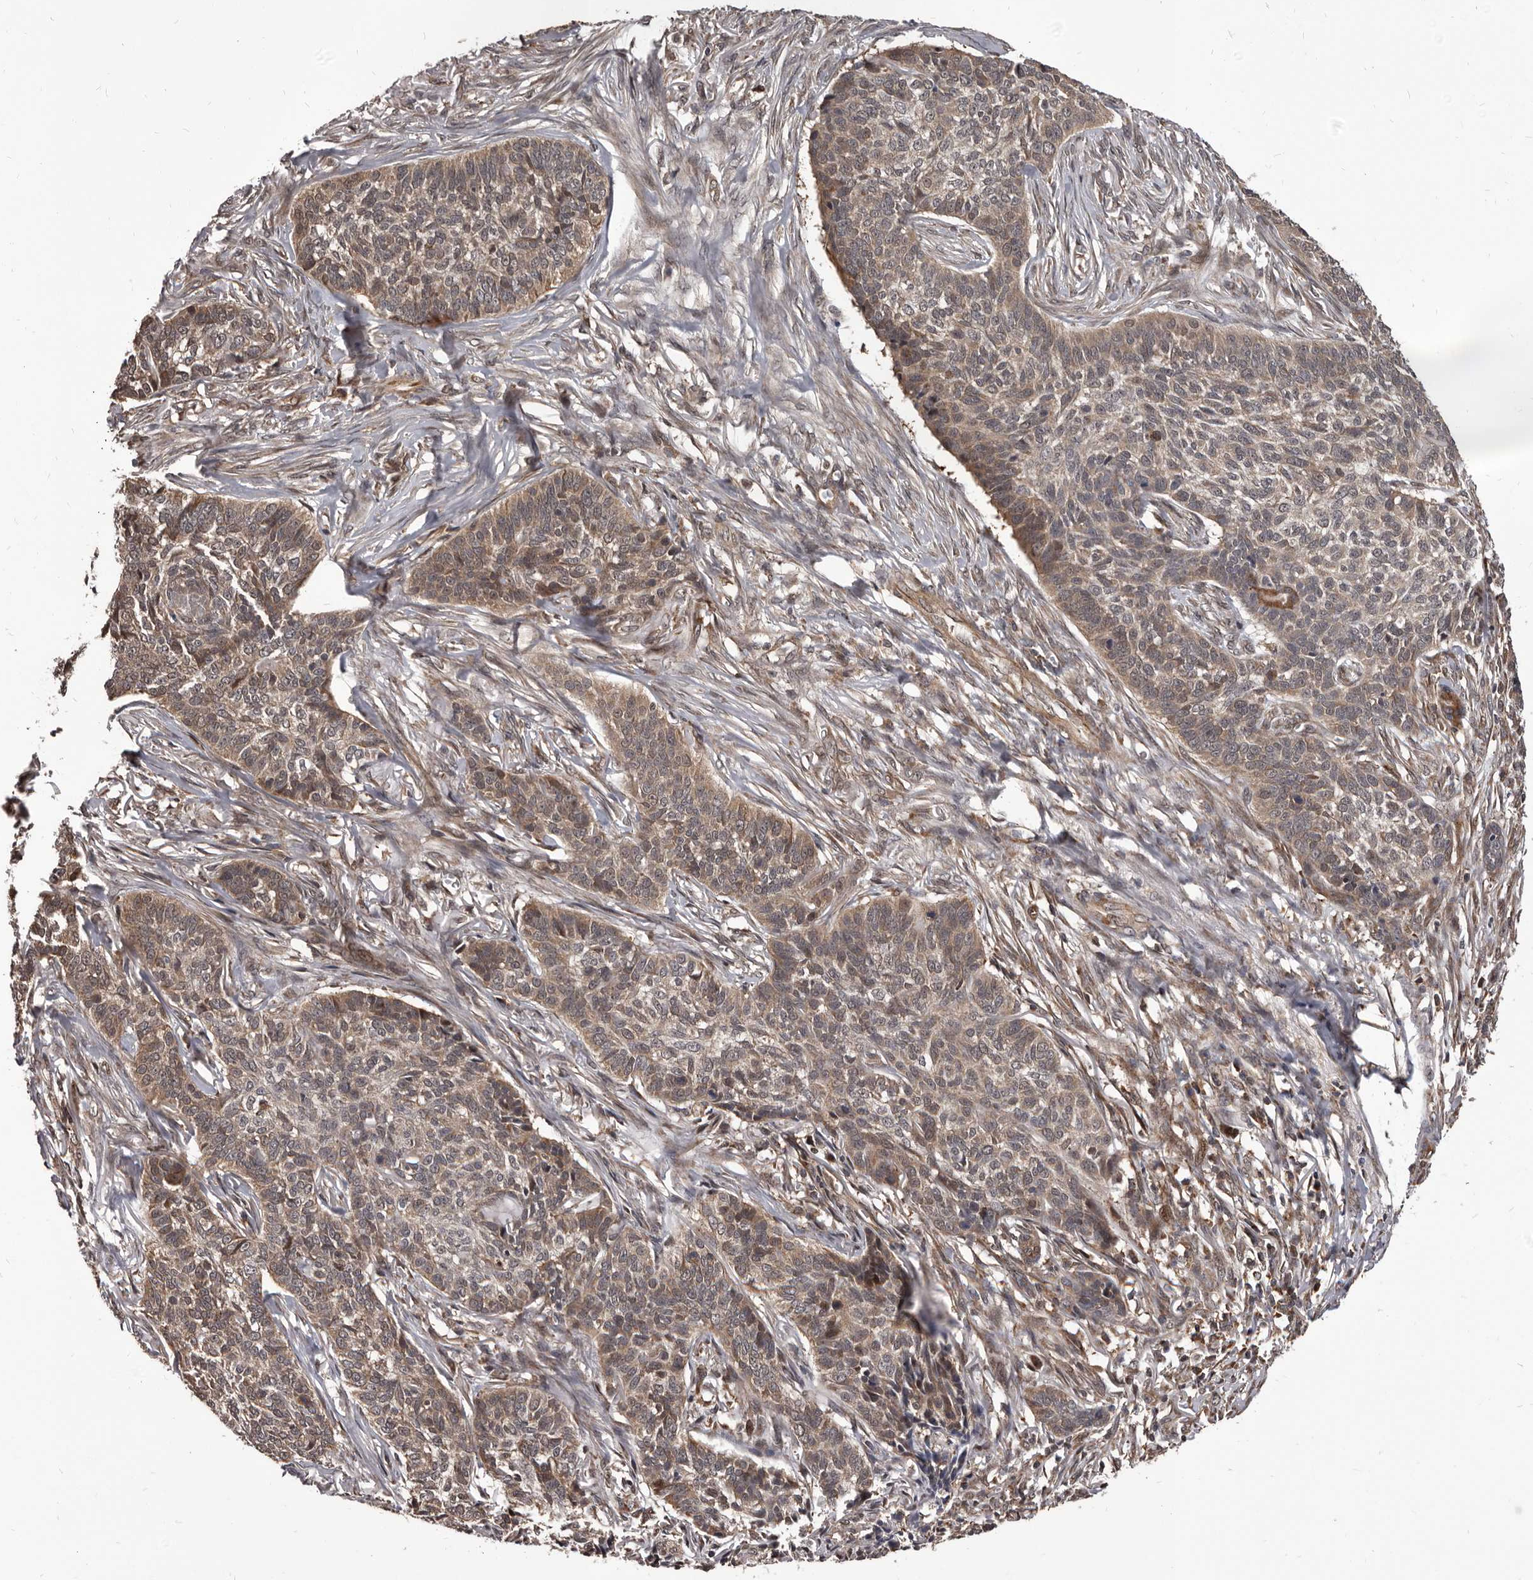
{"staining": {"intensity": "moderate", "quantity": ">75%", "location": "cytoplasmic/membranous"}, "tissue": "skin cancer", "cell_type": "Tumor cells", "image_type": "cancer", "snomed": [{"axis": "morphology", "description": "Basal cell carcinoma"}, {"axis": "topography", "description": "Skin"}], "caption": "Protein staining of skin basal cell carcinoma tissue reveals moderate cytoplasmic/membranous expression in approximately >75% of tumor cells.", "gene": "MAP3K14", "patient": {"sex": "male", "age": 85}}